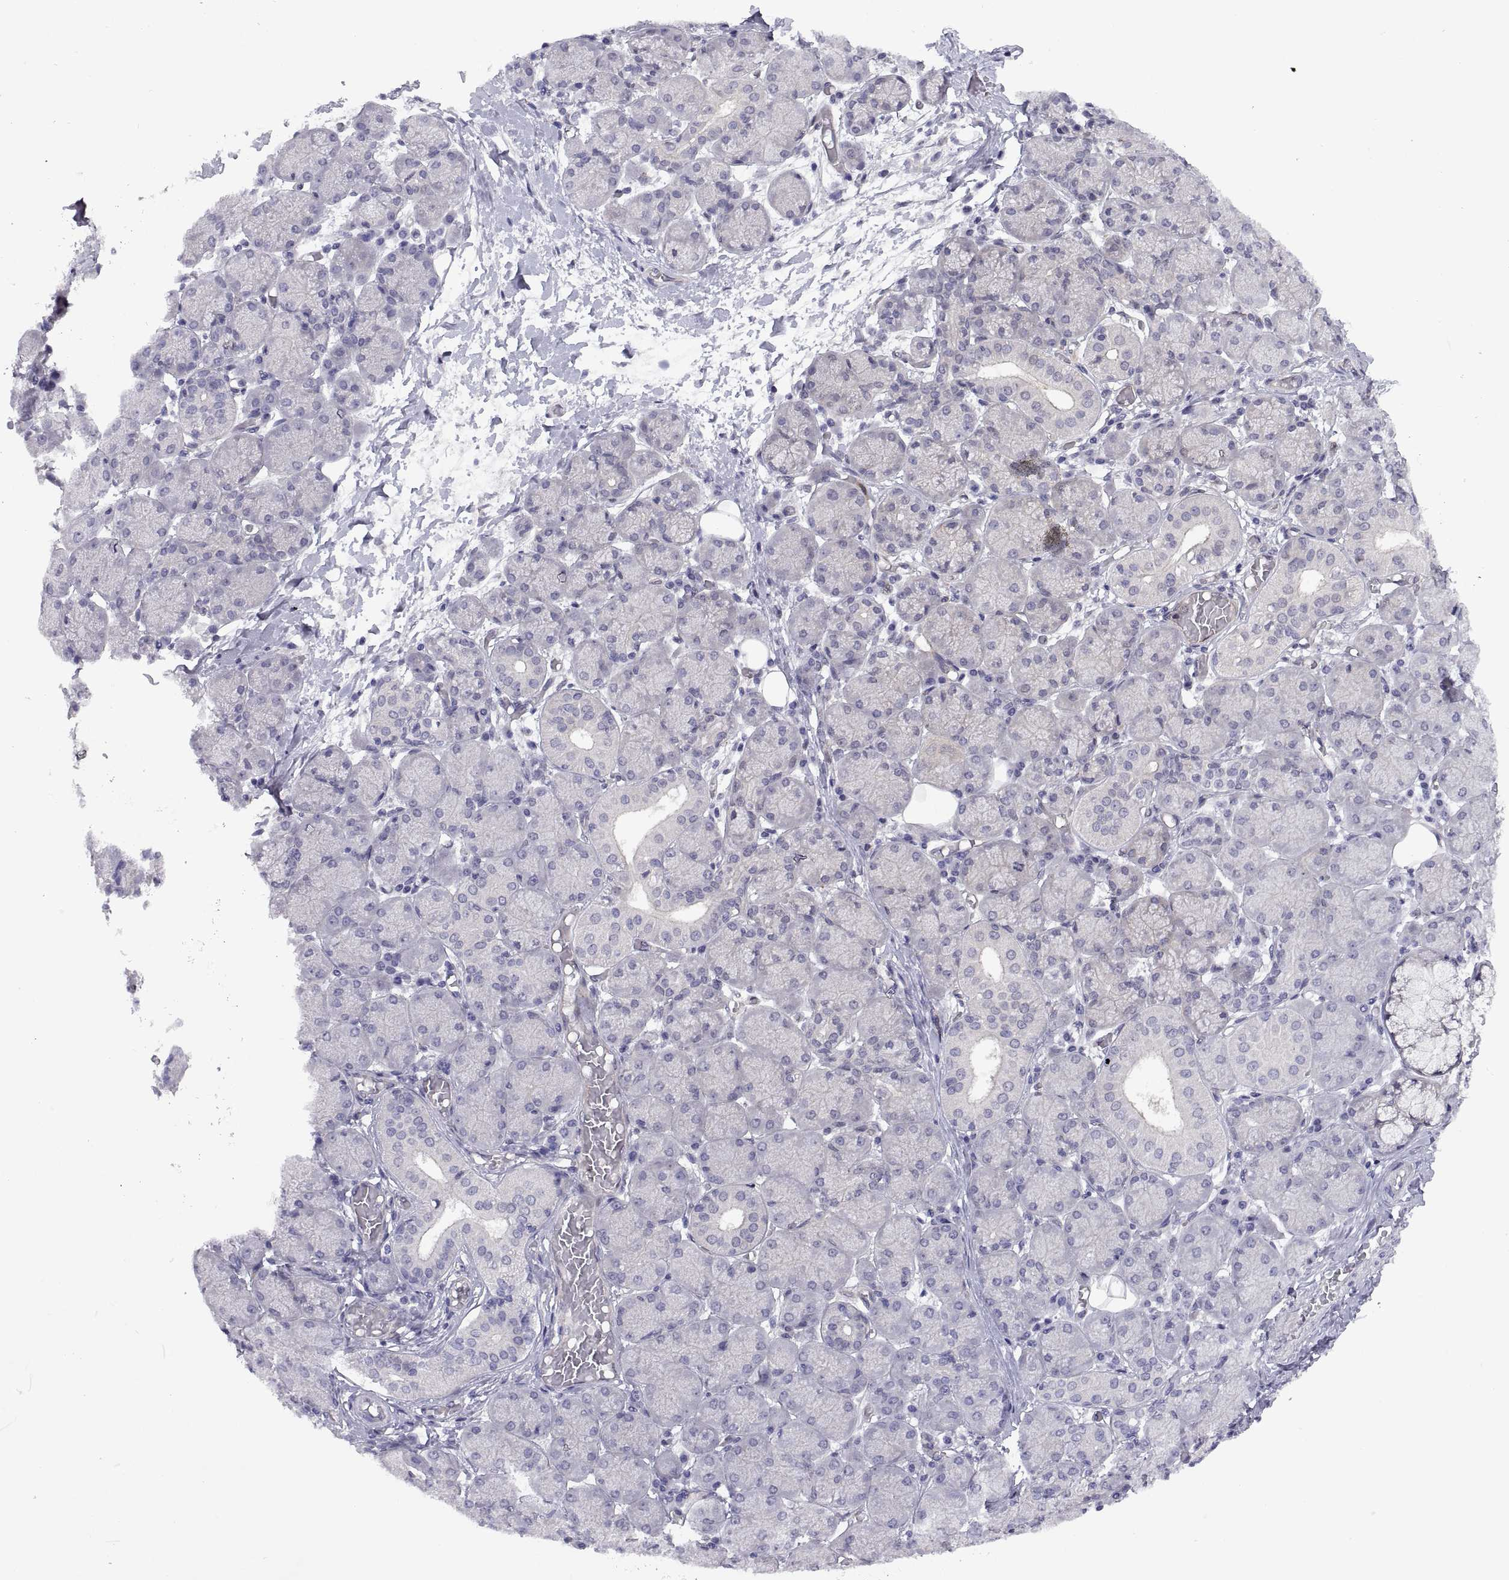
{"staining": {"intensity": "weak", "quantity": "<25%", "location": "cytoplasmic/membranous"}, "tissue": "salivary gland", "cell_type": "Glandular cells", "image_type": "normal", "snomed": [{"axis": "morphology", "description": "Normal tissue, NOS"}, {"axis": "topography", "description": "Salivary gland"}, {"axis": "topography", "description": "Peripheral nerve tissue"}], "caption": "Immunohistochemistry histopathology image of normal salivary gland: salivary gland stained with DAB (3,3'-diaminobenzidine) reveals no significant protein staining in glandular cells.", "gene": "ARRB1", "patient": {"sex": "female", "age": 24}}